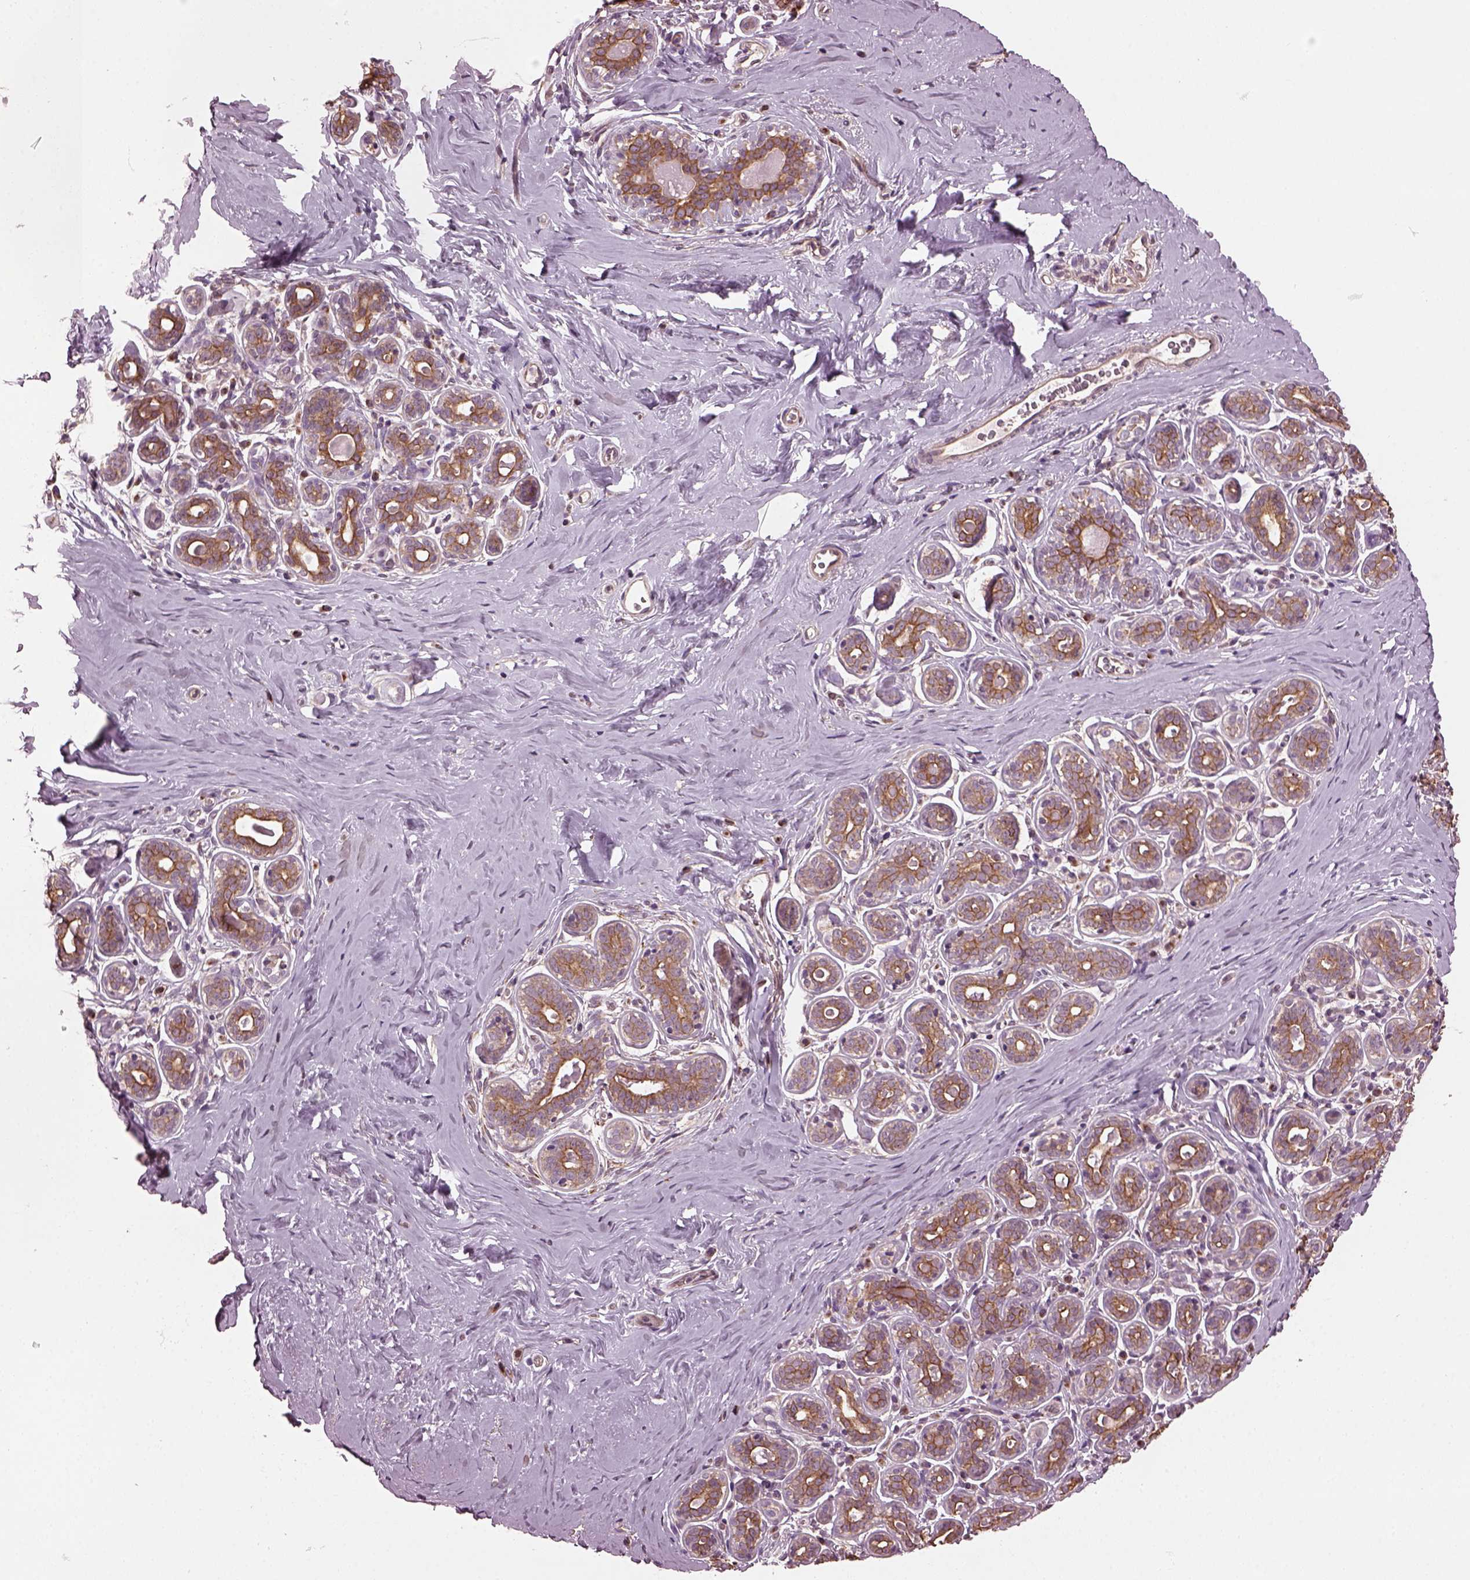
{"staining": {"intensity": "negative", "quantity": "none", "location": "none"}, "tissue": "breast", "cell_type": "Adipocytes", "image_type": "normal", "snomed": [{"axis": "morphology", "description": "Normal tissue, NOS"}, {"axis": "topography", "description": "Skin"}, {"axis": "topography", "description": "Breast"}], "caption": "Immunohistochemistry (IHC) micrograph of normal breast: breast stained with DAB (3,3'-diaminobenzidine) exhibits no significant protein staining in adipocytes. Brightfield microscopy of immunohistochemistry (IHC) stained with DAB (3,3'-diaminobenzidine) (brown) and hematoxylin (blue), captured at high magnification.", "gene": "RUFY3", "patient": {"sex": "female", "age": 43}}